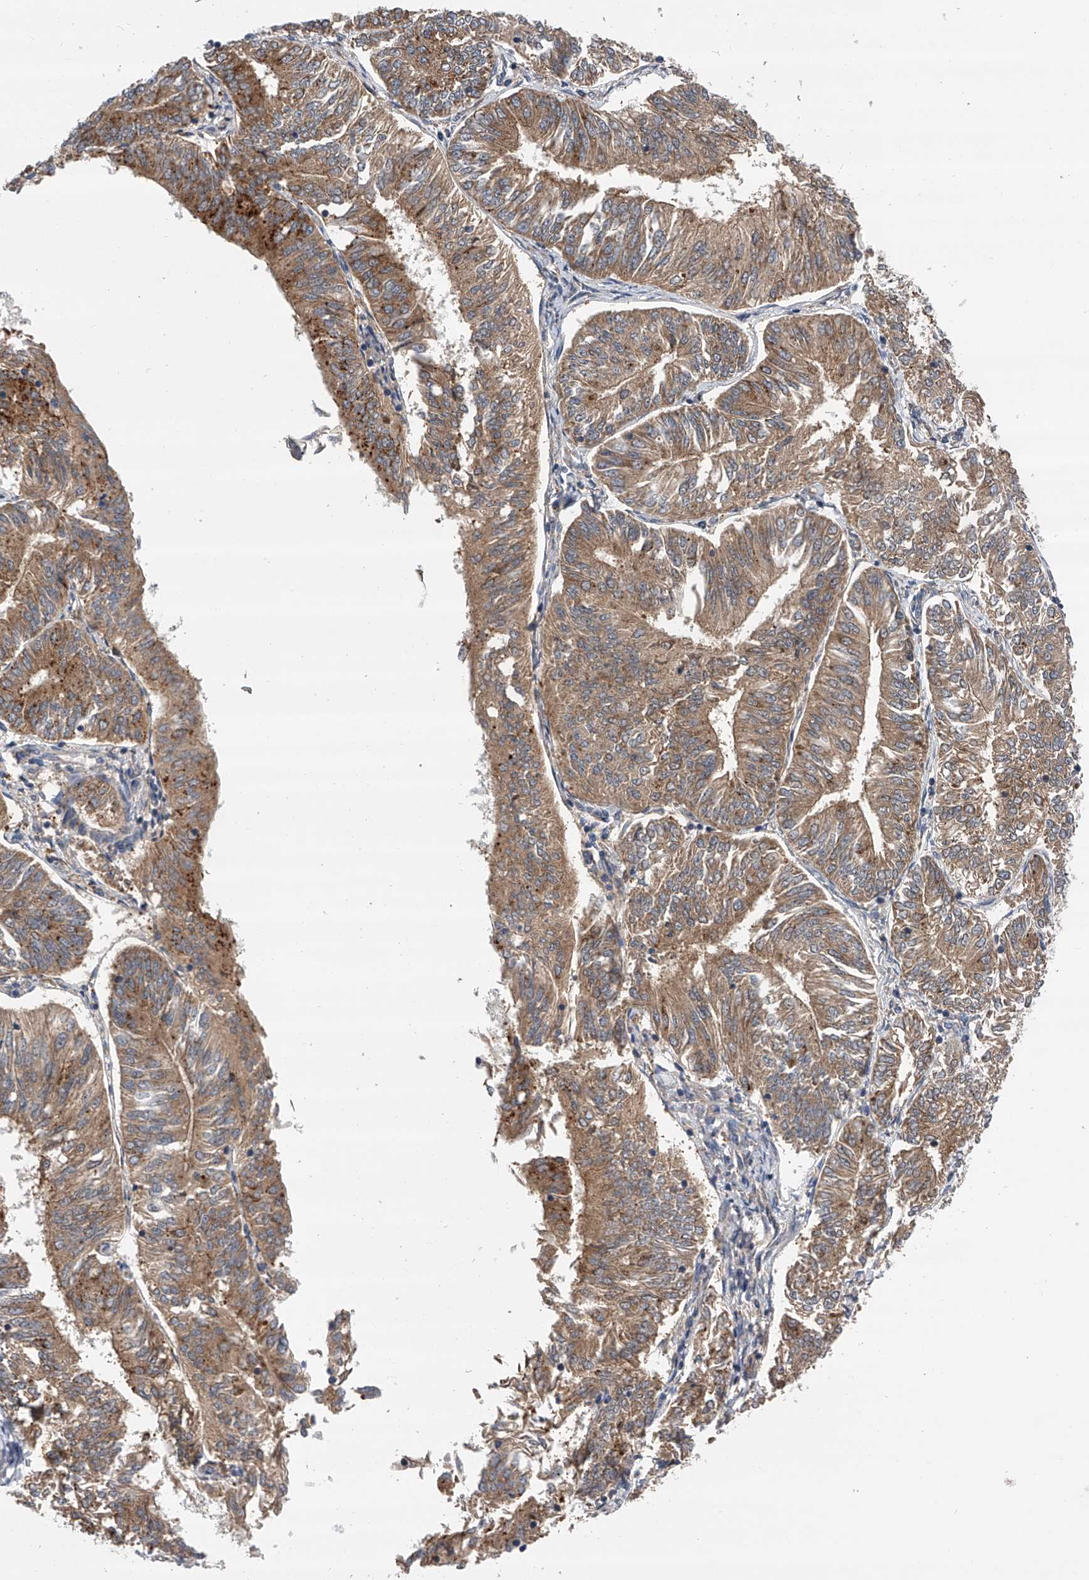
{"staining": {"intensity": "moderate", "quantity": ">75%", "location": "cytoplasmic/membranous"}, "tissue": "endometrial cancer", "cell_type": "Tumor cells", "image_type": "cancer", "snomed": [{"axis": "morphology", "description": "Adenocarcinoma, NOS"}, {"axis": "topography", "description": "Endometrium"}], "caption": "A high-resolution photomicrograph shows IHC staining of adenocarcinoma (endometrial), which displays moderate cytoplasmic/membranous expression in about >75% of tumor cells.", "gene": "SPOCK1", "patient": {"sex": "female", "age": 58}}